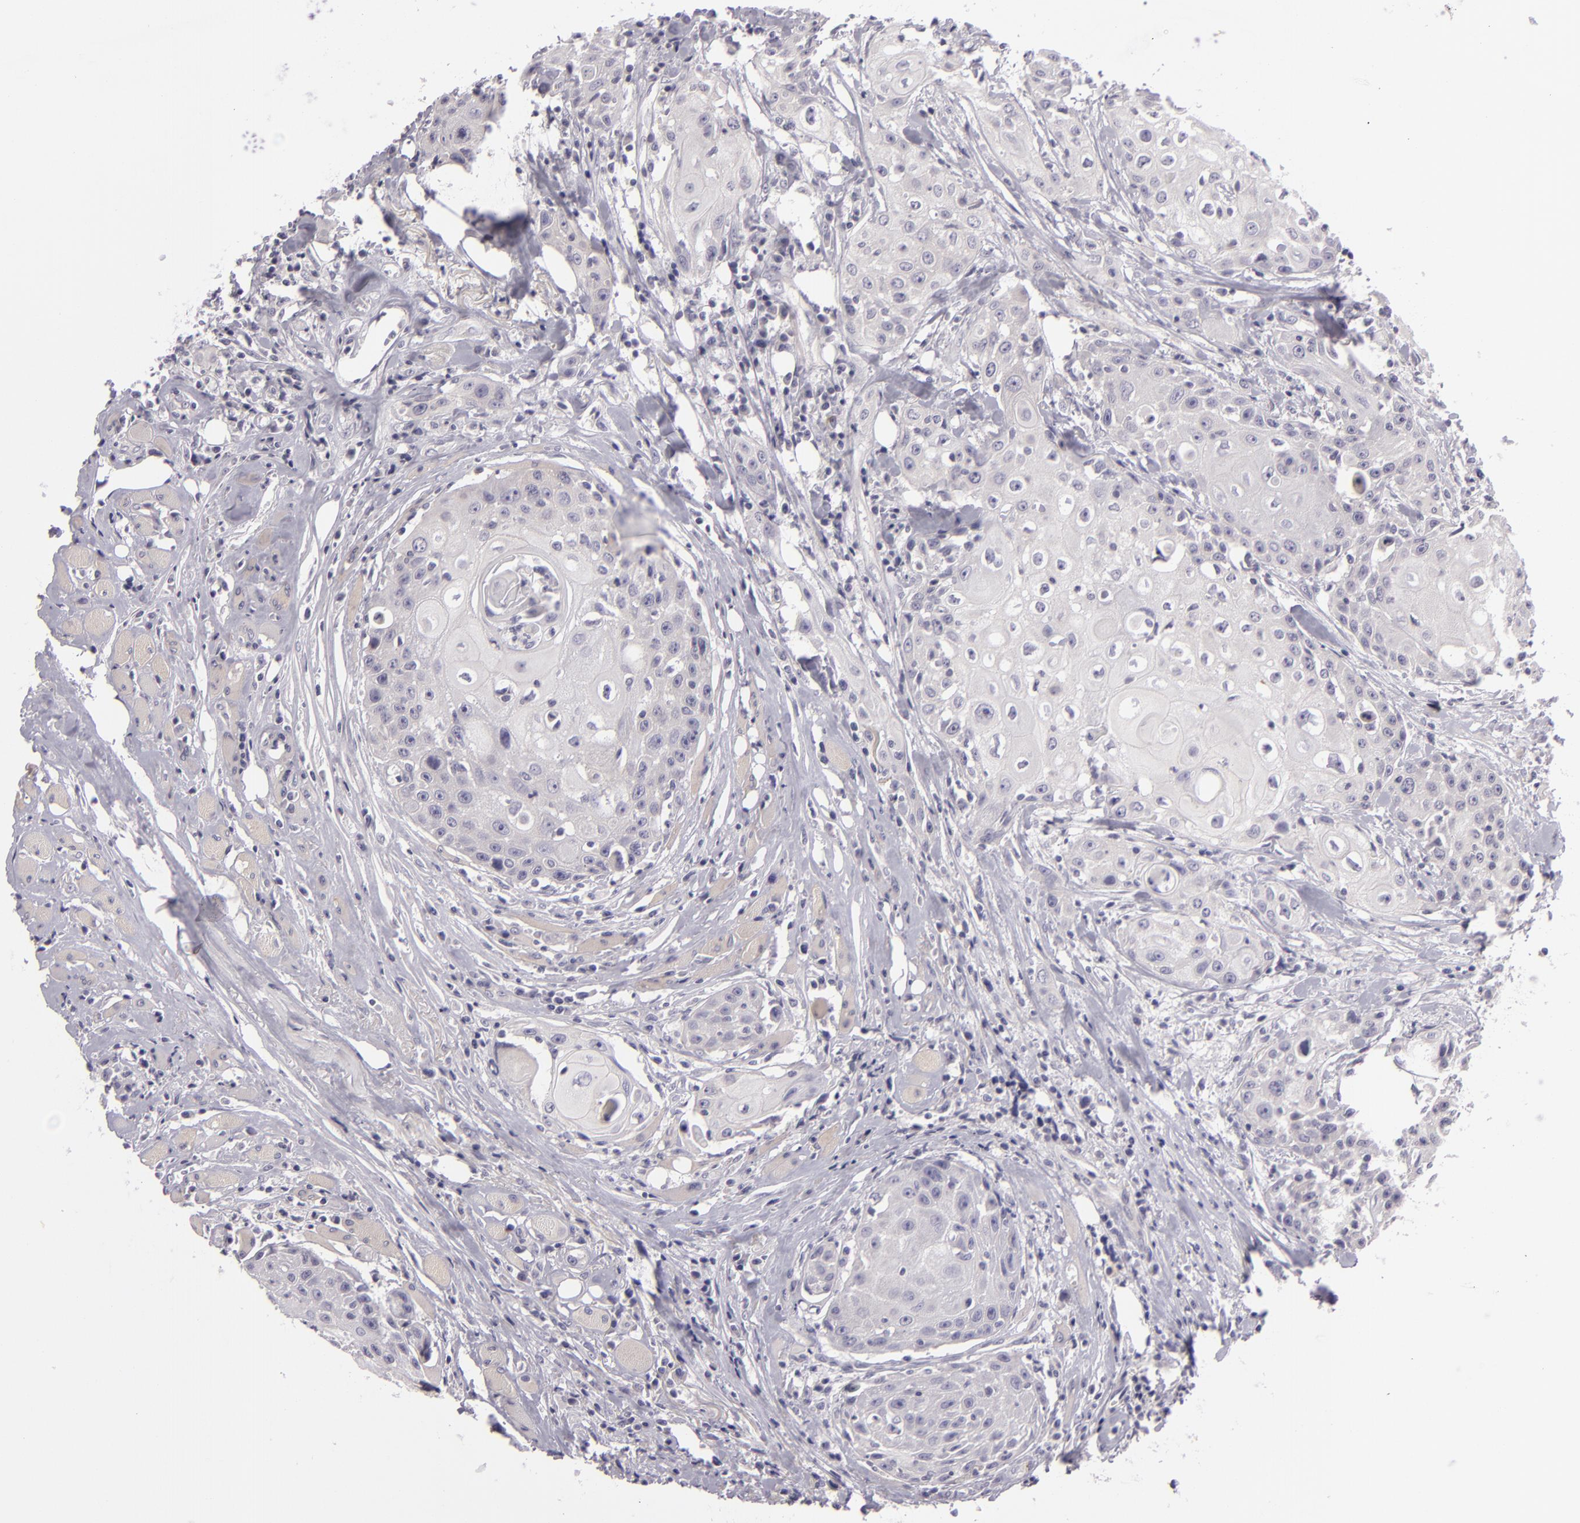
{"staining": {"intensity": "negative", "quantity": "none", "location": "none"}, "tissue": "head and neck cancer", "cell_type": "Tumor cells", "image_type": "cancer", "snomed": [{"axis": "morphology", "description": "Squamous cell carcinoma, NOS"}, {"axis": "topography", "description": "Oral tissue"}, {"axis": "topography", "description": "Head-Neck"}], "caption": "Head and neck squamous cell carcinoma stained for a protein using IHC displays no staining tumor cells.", "gene": "EGFL6", "patient": {"sex": "female", "age": 82}}